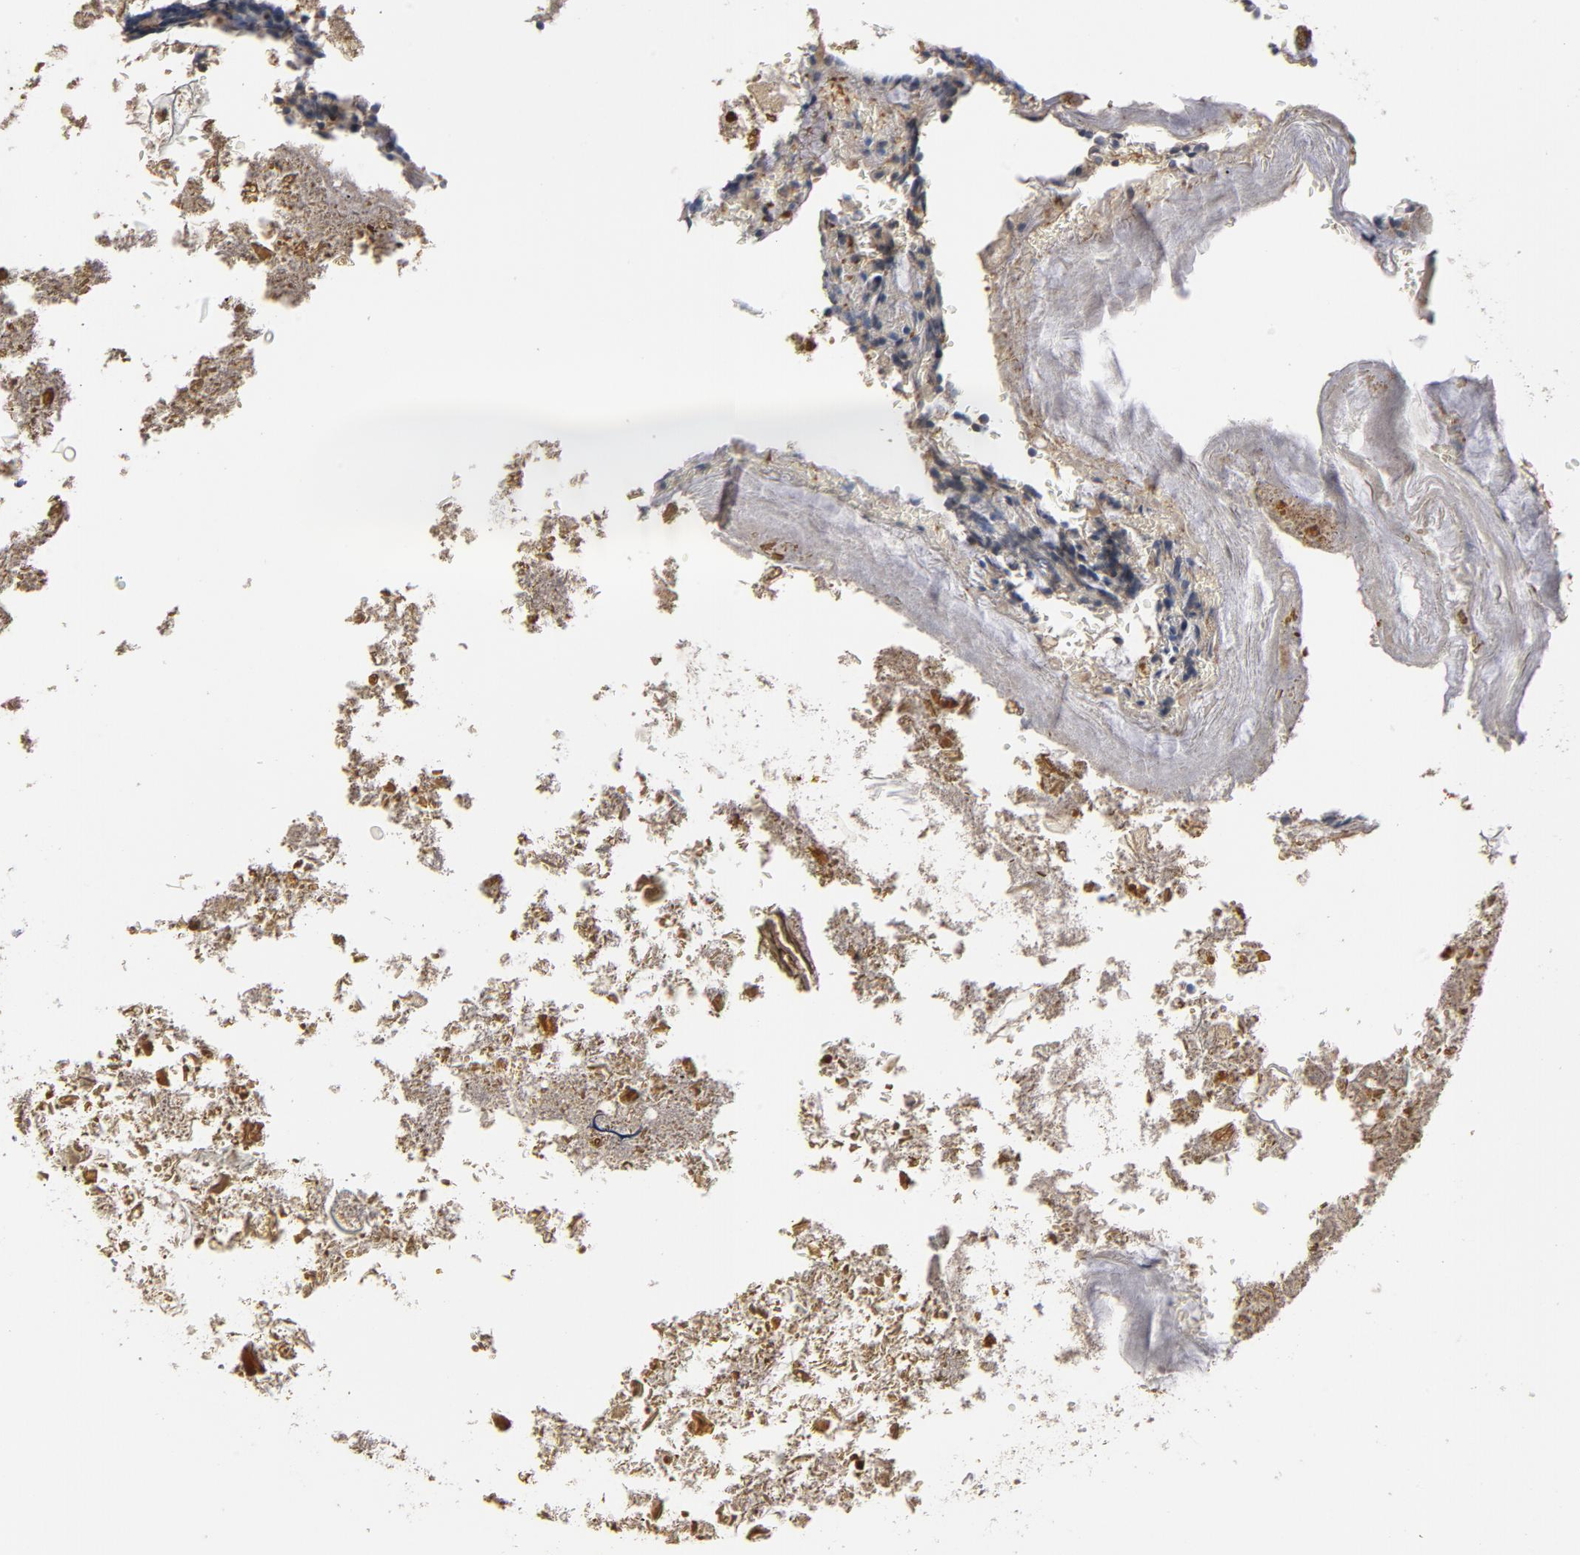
{"staining": {"intensity": "moderate", "quantity": "25%-75%", "location": "cytoplasmic/membranous,nuclear"}, "tissue": "appendix", "cell_type": "Glandular cells", "image_type": "normal", "snomed": [{"axis": "morphology", "description": "Normal tissue, NOS"}, {"axis": "topography", "description": "Appendix"}], "caption": "Glandular cells display moderate cytoplasmic/membranous,nuclear staining in approximately 25%-75% of cells in benign appendix.", "gene": "PRDX1", "patient": {"sex": "female", "age": 10}}